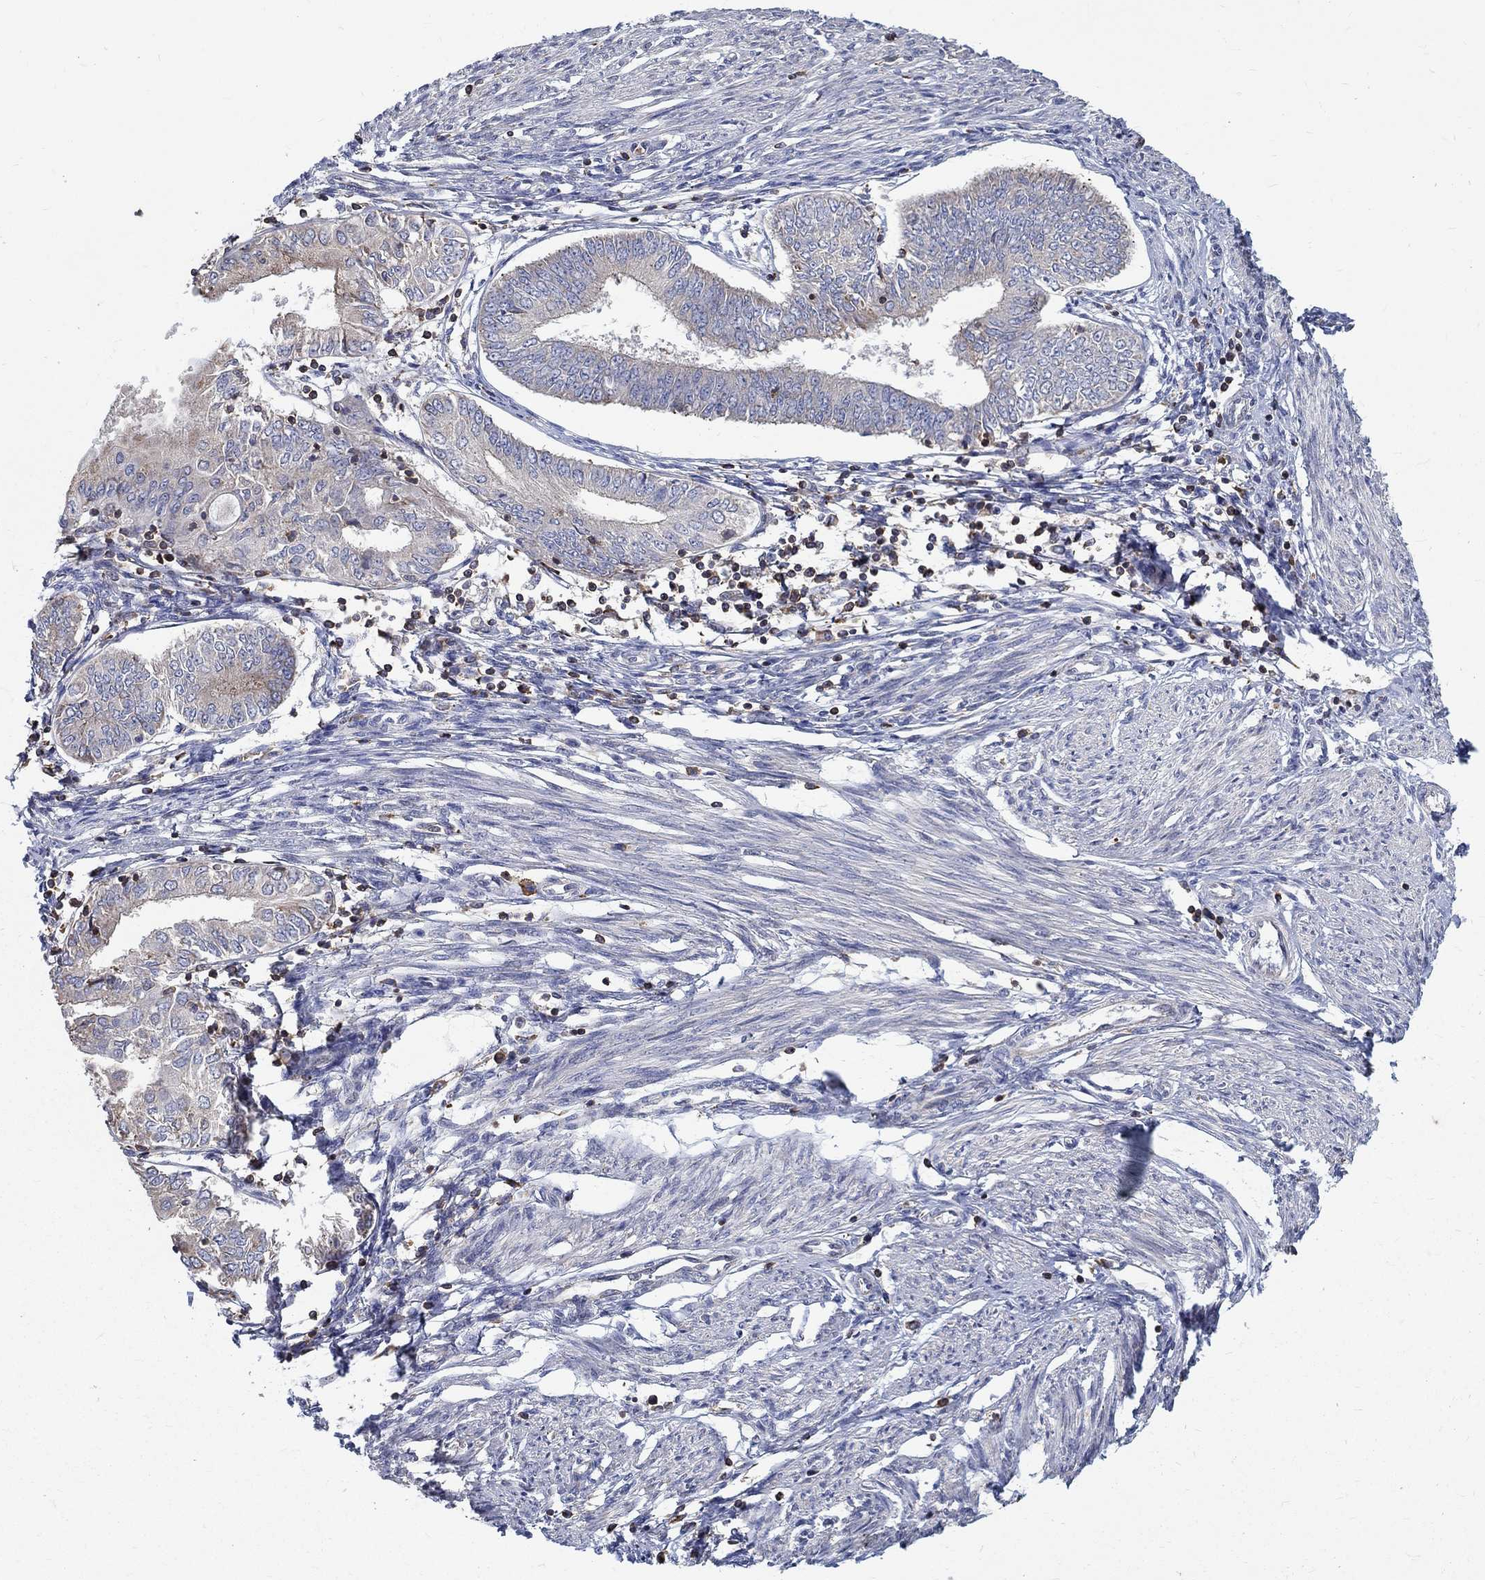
{"staining": {"intensity": "negative", "quantity": "none", "location": "none"}, "tissue": "endometrial cancer", "cell_type": "Tumor cells", "image_type": "cancer", "snomed": [{"axis": "morphology", "description": "Adenocarcinoma, NOS"}, {"axis": "topography", "description": "Endometrium"}], "caption": "Protein analysis of endometrial adenocarcinoma displays no significant positivity in tumor cells. Brightfield microscopy of IHC stained with DAB (brown) and hematoxylin (blue), captured at high magnification.", "gene": "AGAP2", "patient": {"sex": "female", "age": 68}}